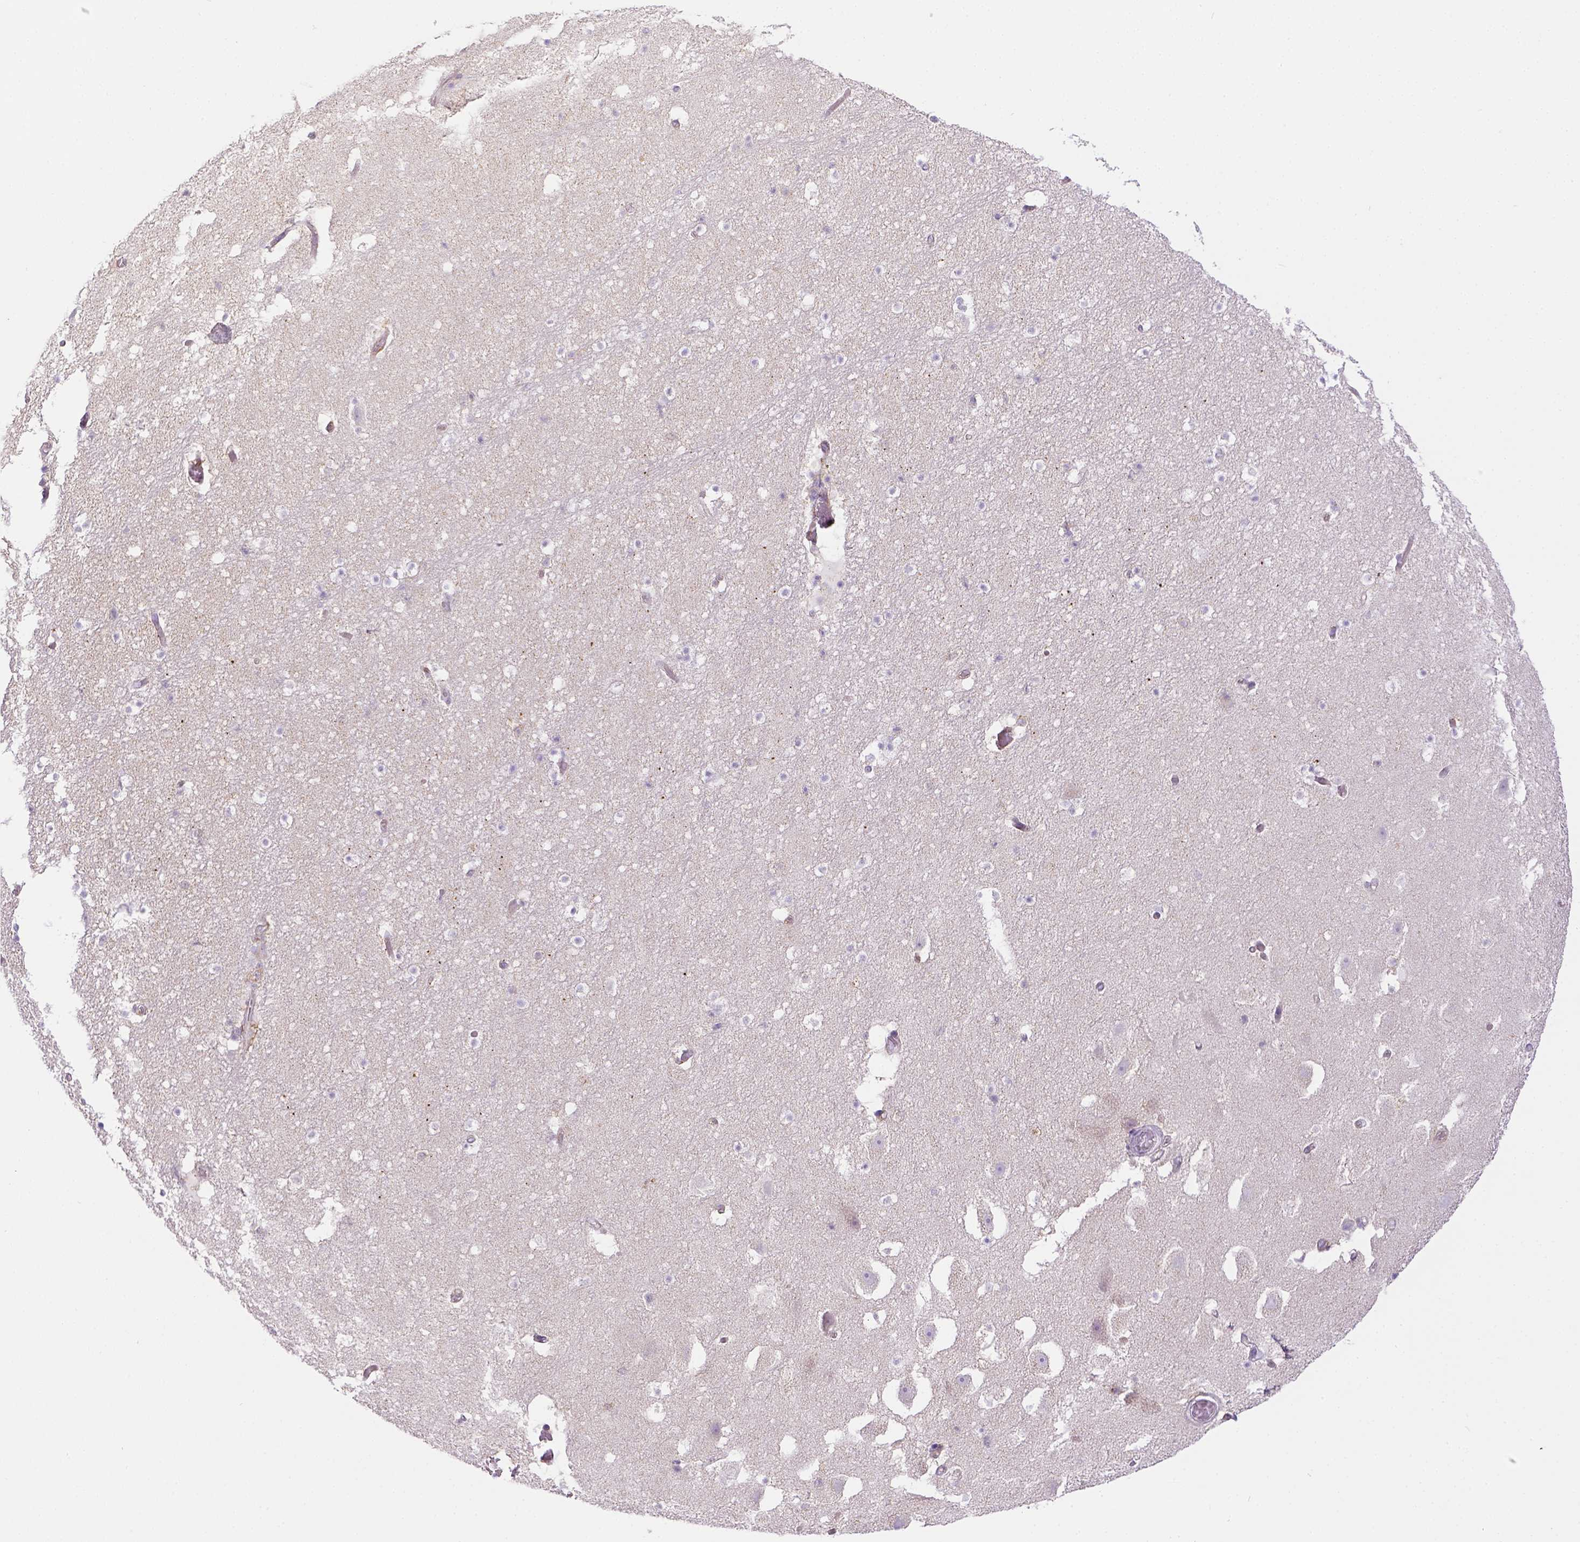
{"staining": {"intensity": "negative", "quantity": "none", "location": "none"}, "tissue": "hippocampus", "cell_type": "Glial cells", "image_type": "normal", "snomed": [{"axis": "morphology", "description": "Normal tissue, NOS"}, {"axis": "topography", "description": "Hippocampus"}], "caption": "IHC photomicrograph of normal hippocampus: hippocampus stained with DAB (3,3'-diaminobenzidine) shows no significant protein staining in glial cells.", "gene": "CD40", "patient": {"sex": "male", "age": 26}}